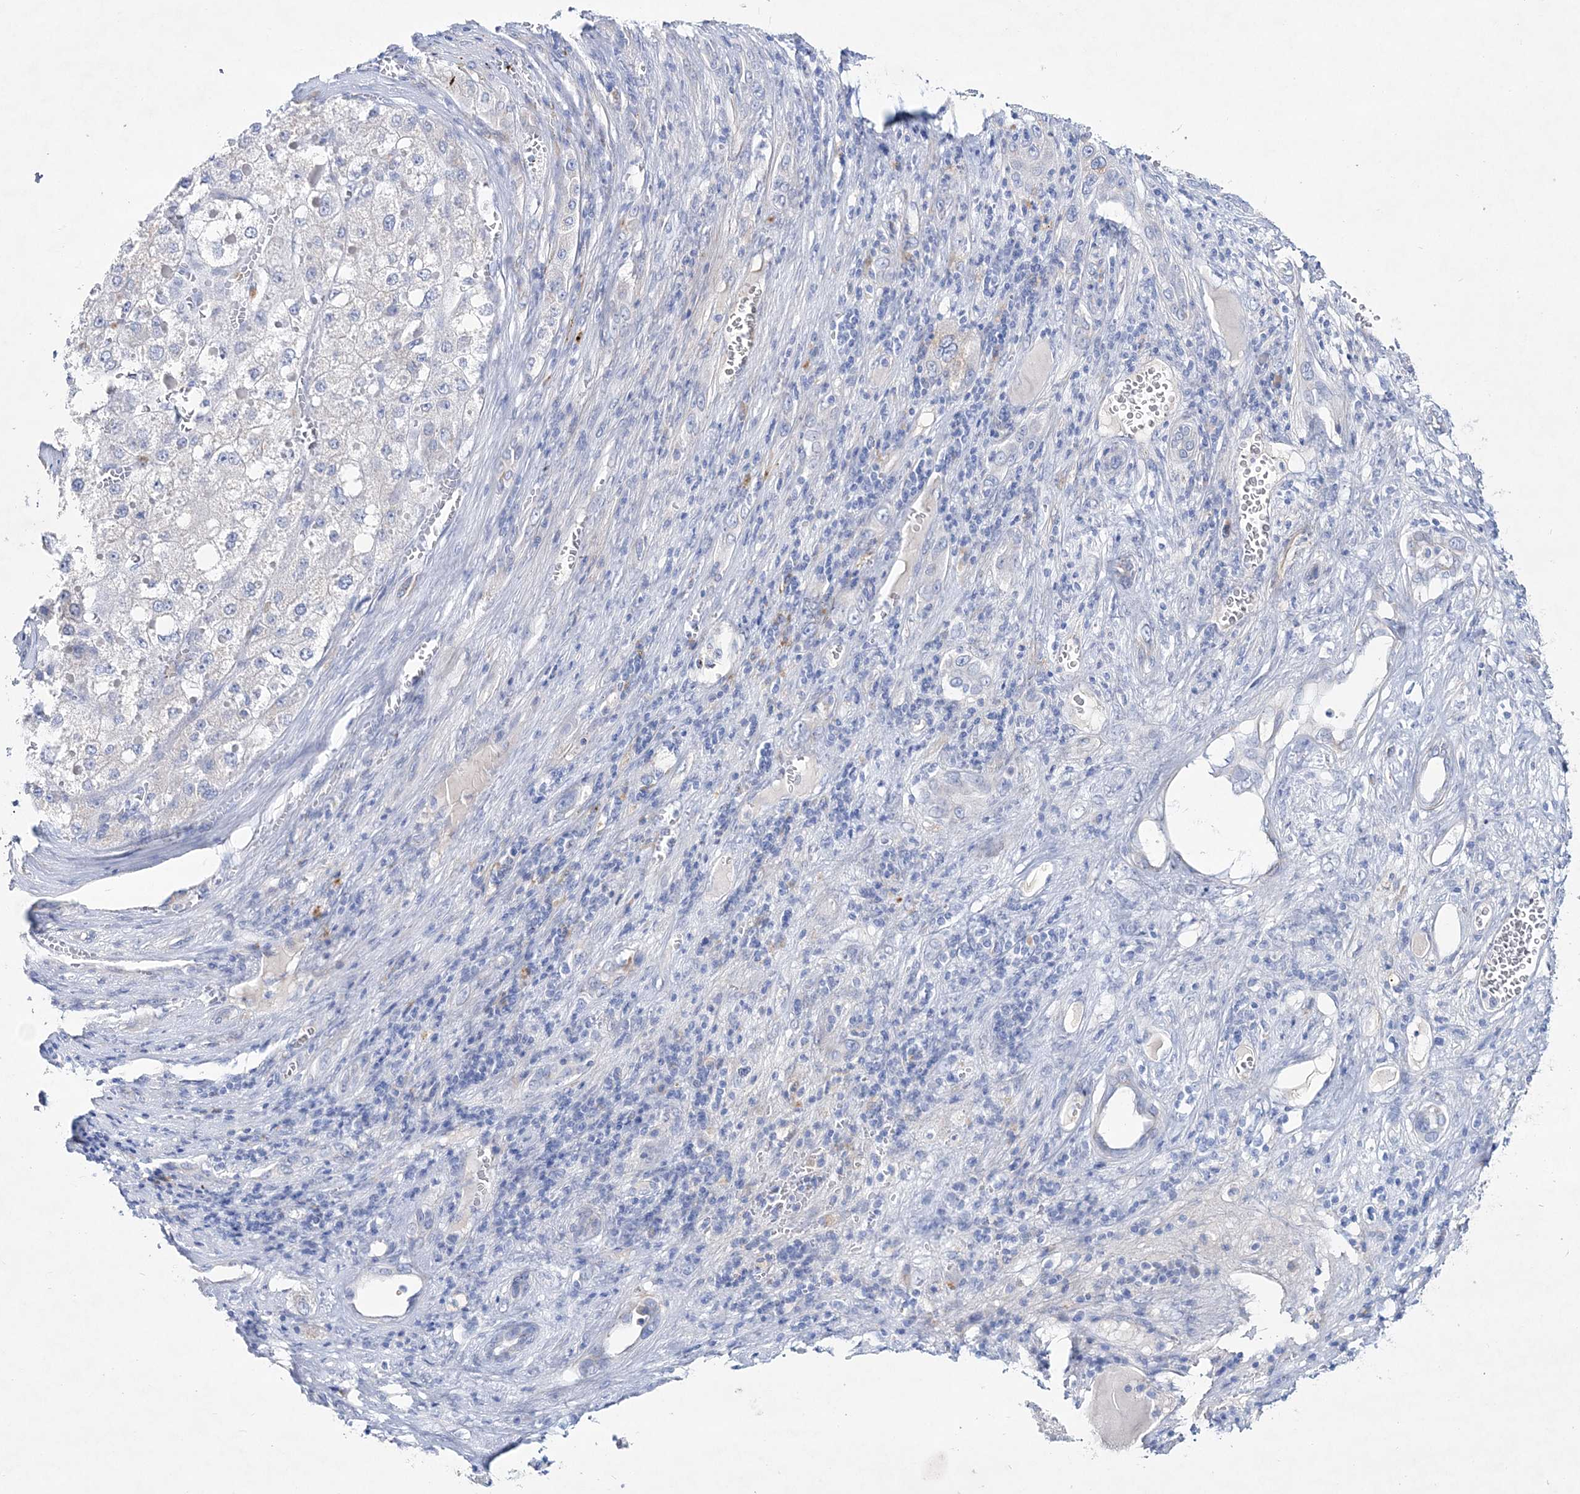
{"staining": {"intensity": "negative", "quantity": "none", "location": "none"}, "tissue": "liver cancer", "cell_type": "Tumor cells", "image_type": "cancer", "snomed": [{"axis": "morphology", "description": "Carcinoma, Hepatocellular, NOS"}, {"axis": "topography", "description": "Liver"}], "caption": "The histopathology image shows no significant staining in tumor cells of hepatocellular carcinoma (liver).", "gene": "SPINK7", "patient": {"sex": "female", "age": 73}}